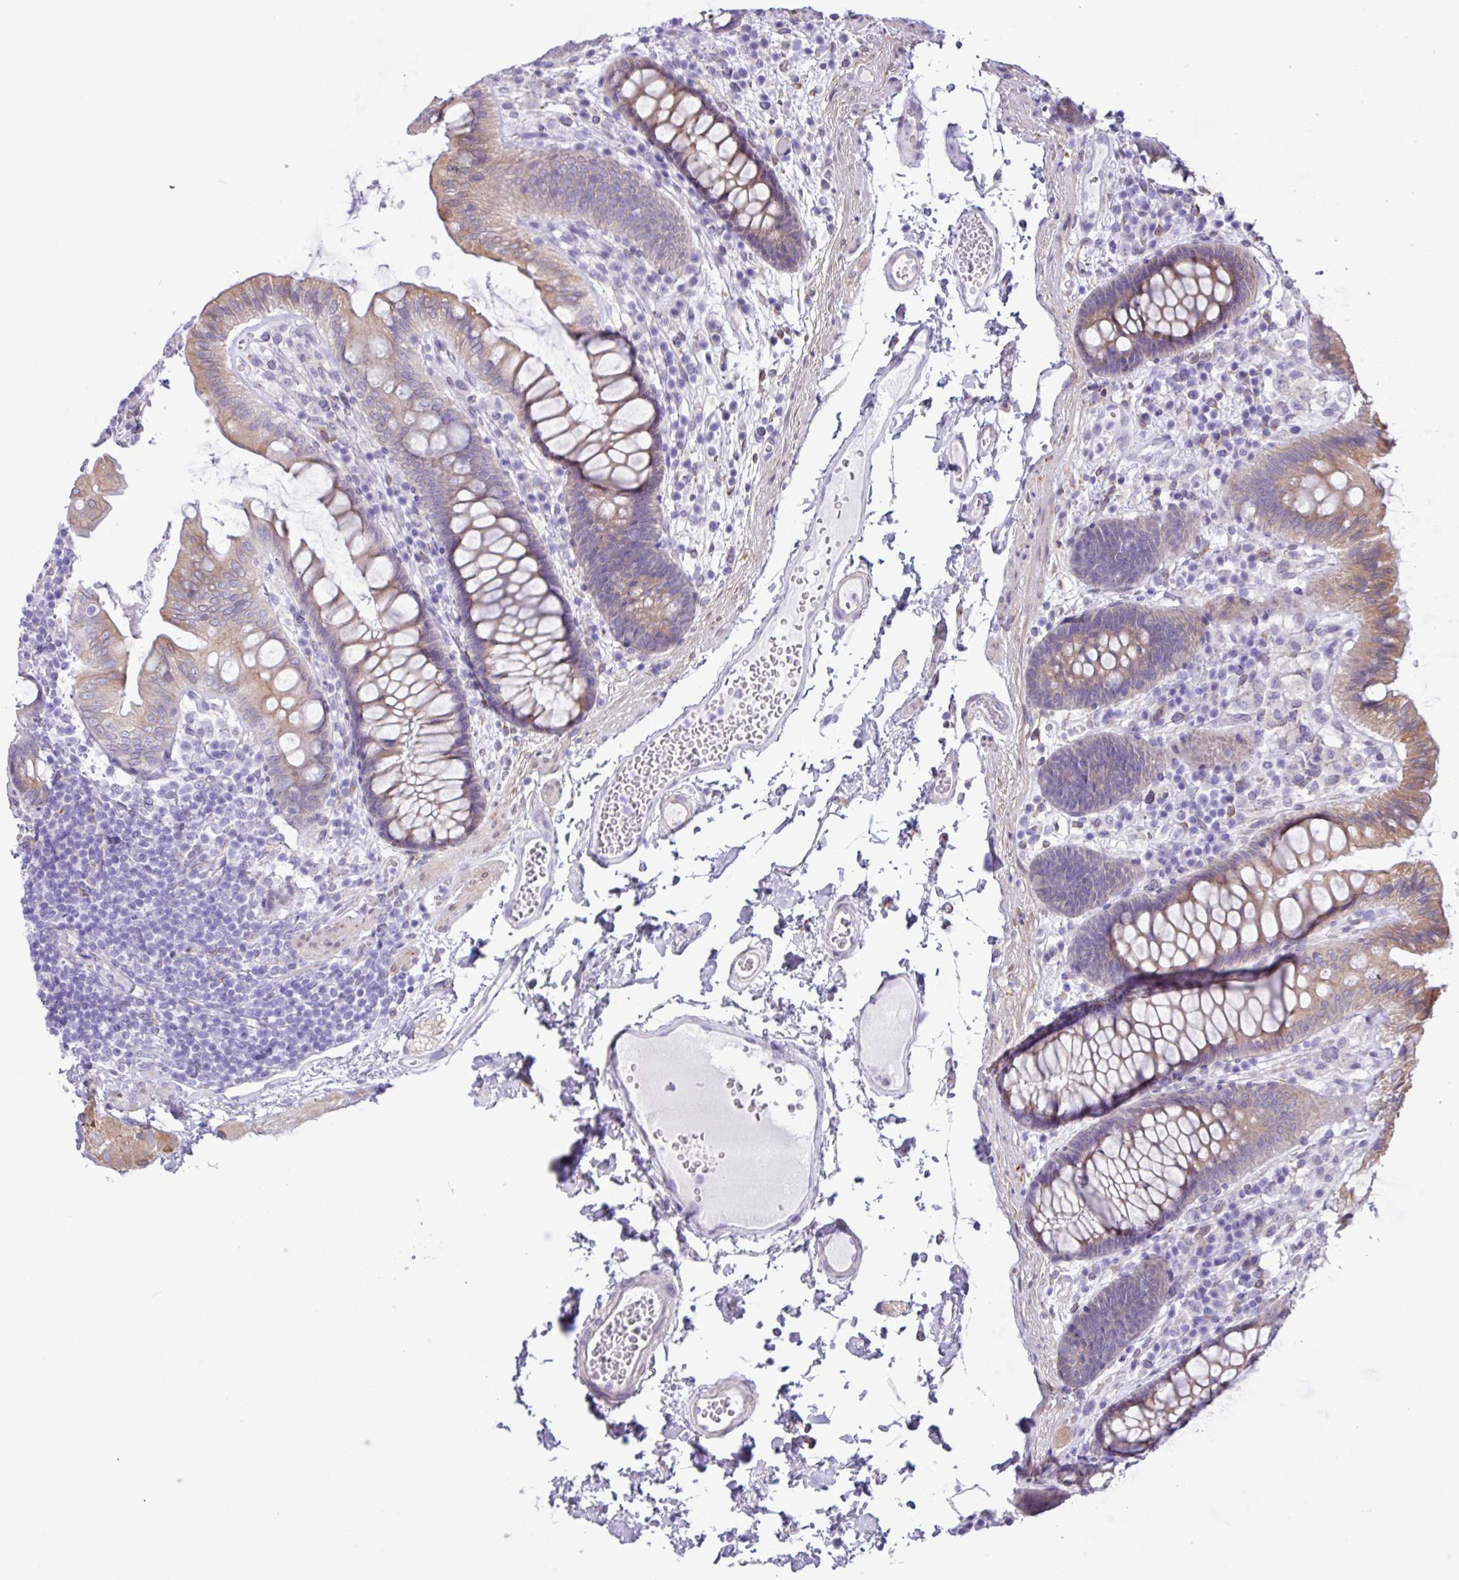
{"staining": {"intensity": "negative", "quantity": "none", "location": "none"}, "tissue": "colon", "cell_type": "Endothelial cells", "image_type": "normal", "snomed": [{"axis": "morphology", "description": "Normal tissue, NOS"}, {"axis": "topography", "description": "Colon"}], "caption": "Immunohistochemistry of unremarkable colon demonstrates no expression in endothelial cells. The staining was performed using DAB to visualize the protein expression in brown, while the nuclei were stained in blue with hematoxylin (Magnification: 20x).", "gene": "SLC38A1", "patient": {"sex": "male", "age": 84}}